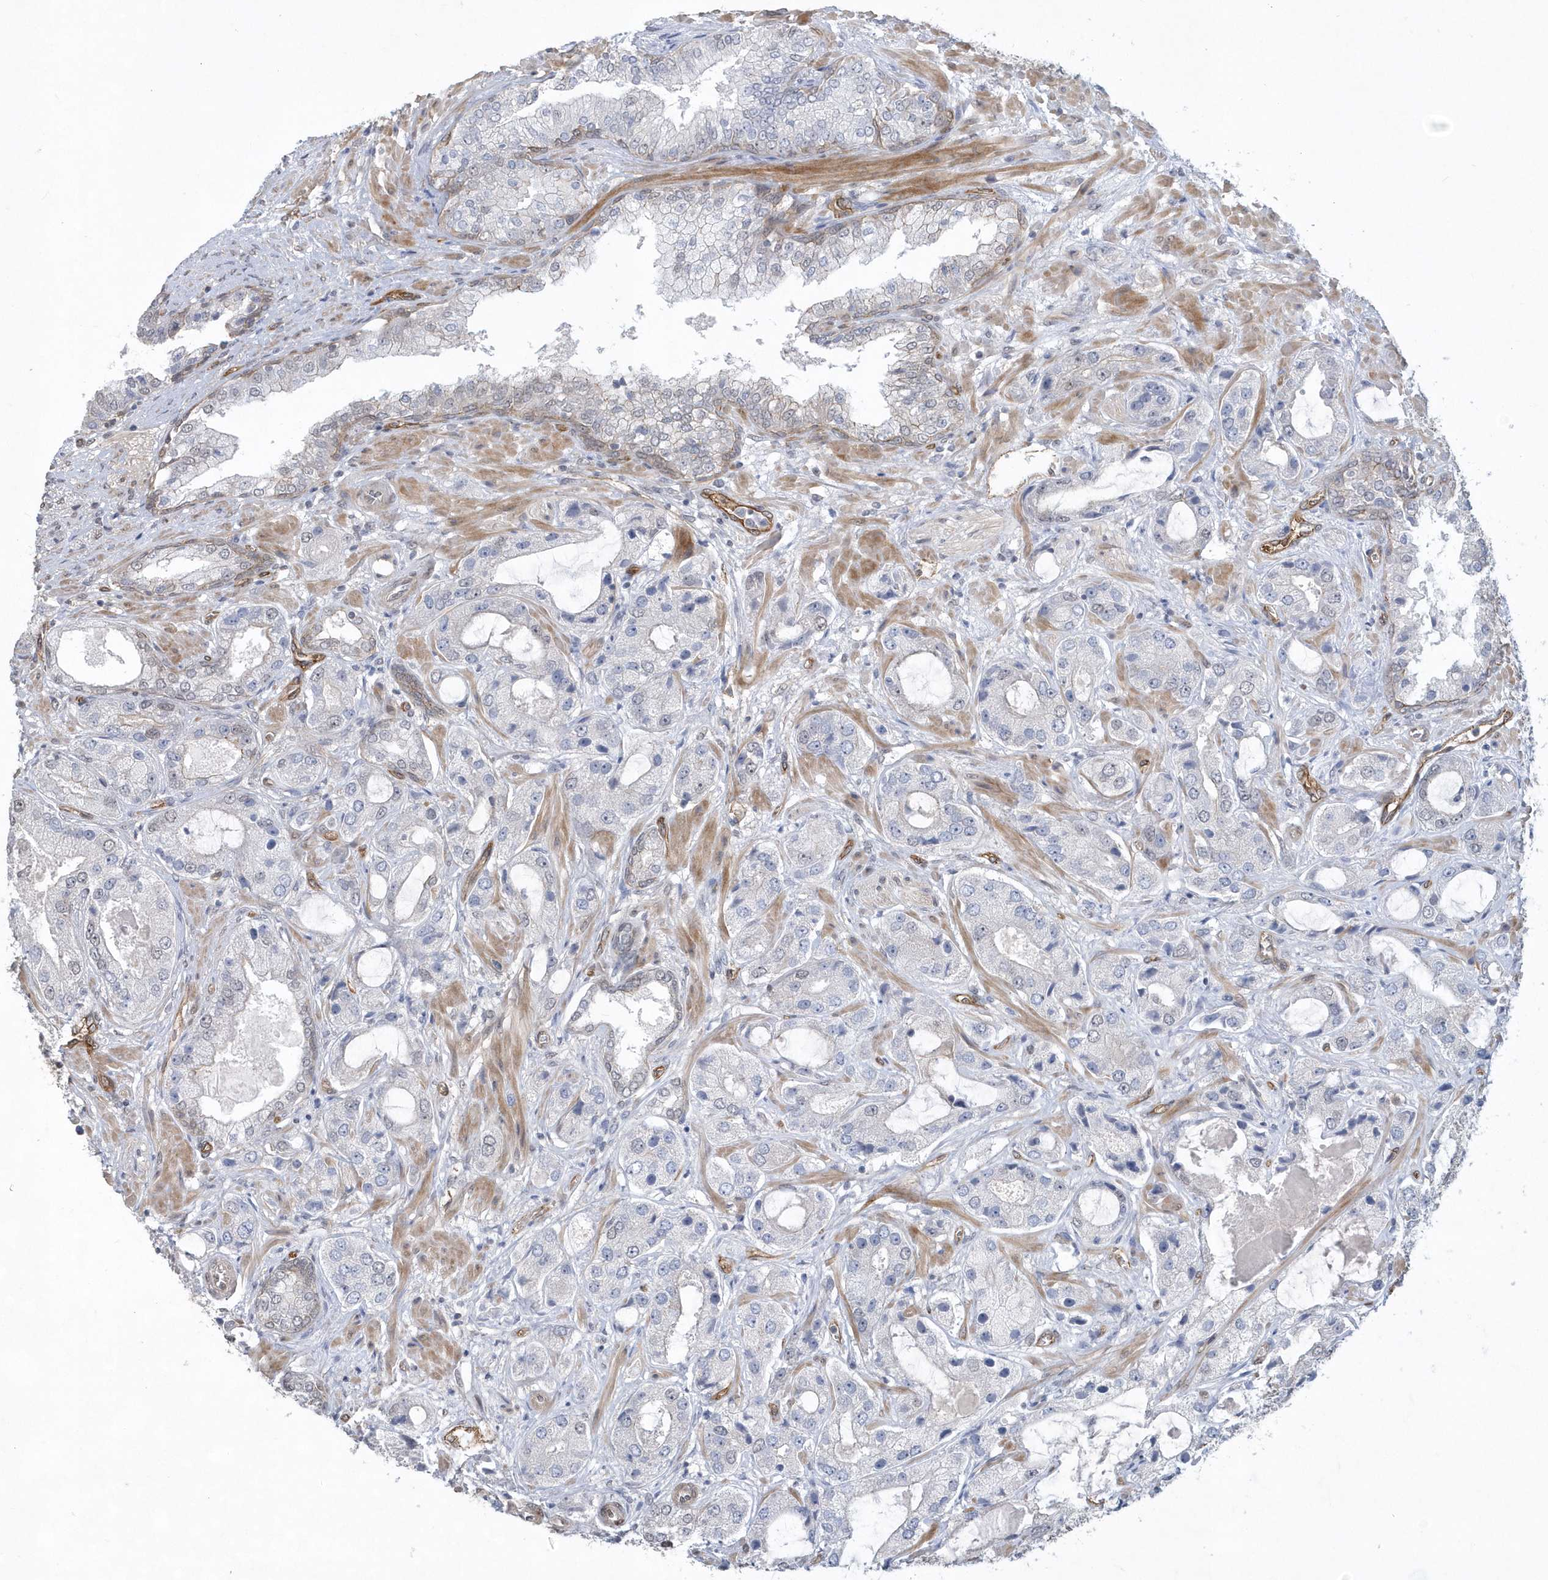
{"staining": {"intensity": "negative", "quantity": "none", "location": "none"}, "tissue": "prostate cancer", "cell_type": "Tumor cells", "image_type": "cancer", "snomed": [{"axis": "morphology", "description": "Normal tissue, NOS"}, {"axis": "morphology", "description": "Adenocarcinoma, High grade"}, {"axis": "topography", "description": "Prostate"}, {"axis": "topography", "description": "Peripheral nerve tissue"}], "caption": "This is an IHC photomicrograph of human prostate cancer. There is no positivity in tumor cells.", "gene": "RAI14", "patient": {"sex": "male", "age": 59}}